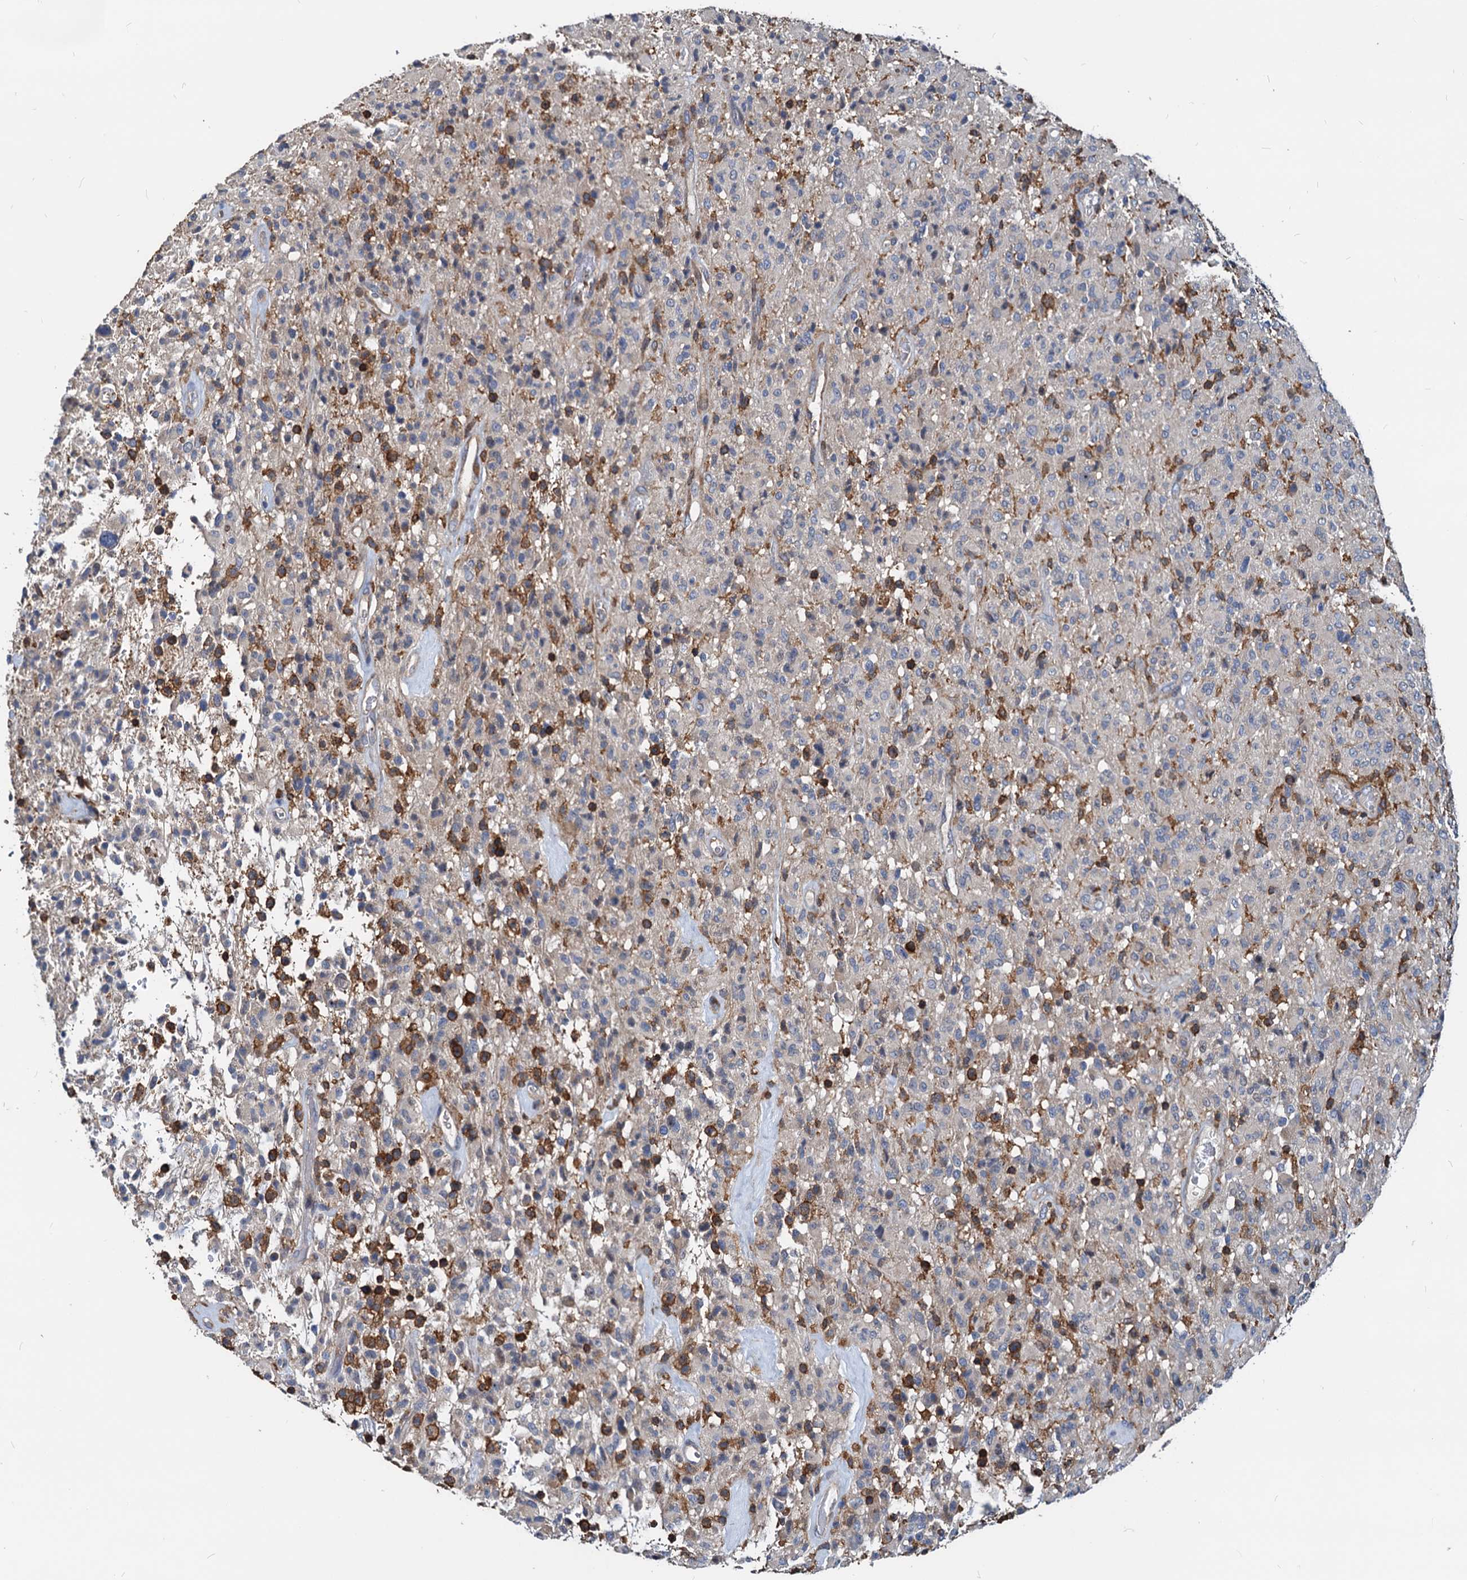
{"staining": {"intensity": "negative", "quantity": "none", "location": "none"}, "tissue": "glioma", "cell_type": "Tumor cells", "image_type": "cancer", "snomed": [{"axis": "morphology", "description": "Glioma, malignant, High grade"}, {"axis": "topography", "description": "Brain"}], "caption": "Tumor cells are negative for brown protein staining in malignant high-grade glioma.", "gene": "LCP2", "patient": {"sex": "female", "age": 57}}